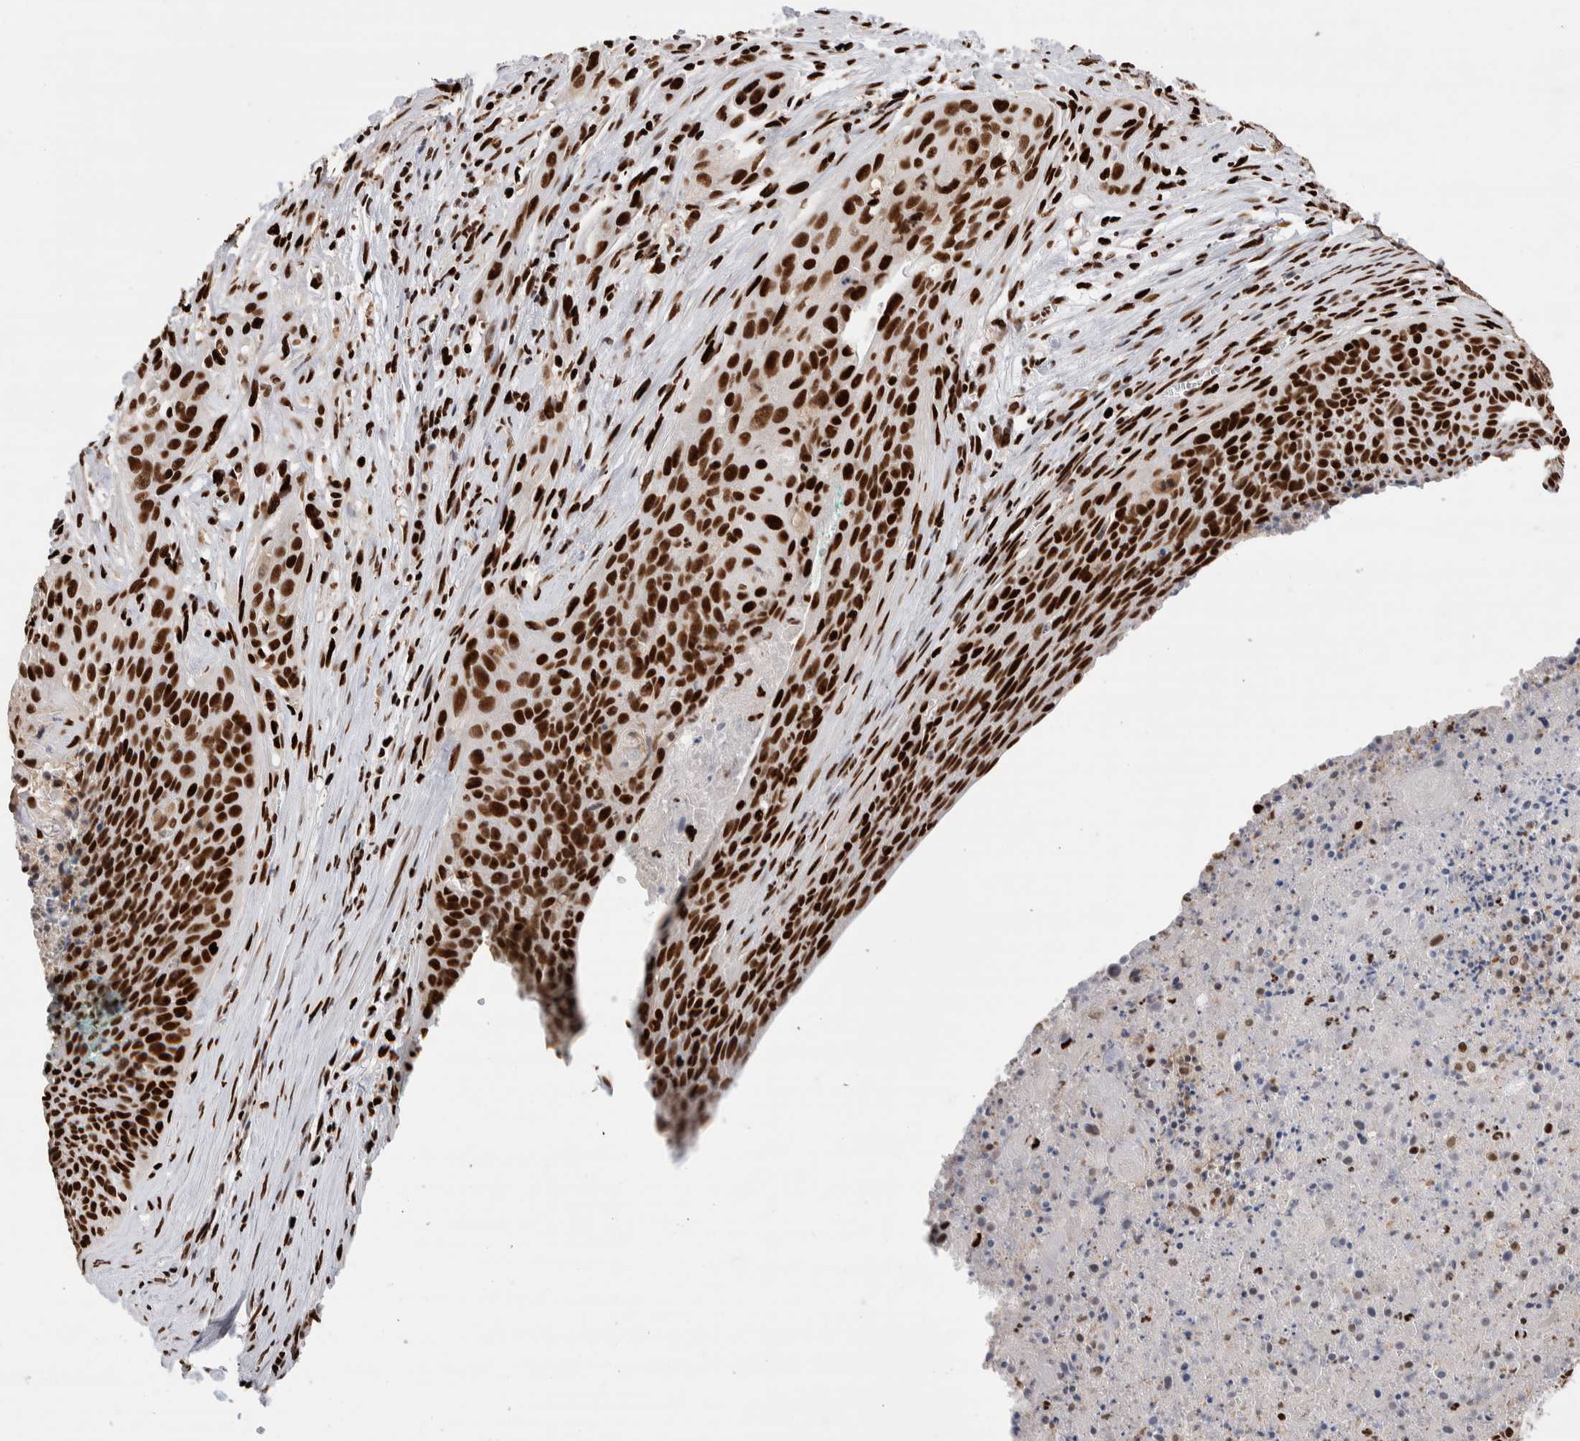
{"staining": {"intensity": "strong", "quantity": ">75%", "location": "nuclear"}, "tissue": "cervical cancer", "cell_type": "Tumor cells", "image_type": "cancer", "snomed": [{"axis": "morphology", "description": "Squamous cell carcinoma, NOS"}, {"axis": "topography", "description": "Cervix"}], "caption": "IHC micrograph of neoplastic tissue: human cervical squamous cell carcinoma stained using IHC reveals high levels of strong protein expression localized specifically in the nuclear of tumor cells, appearing as a nuclear brown color.", "gene": "RNASEK-C17orf49", "patient": {"sex": "female", "age": 55}}